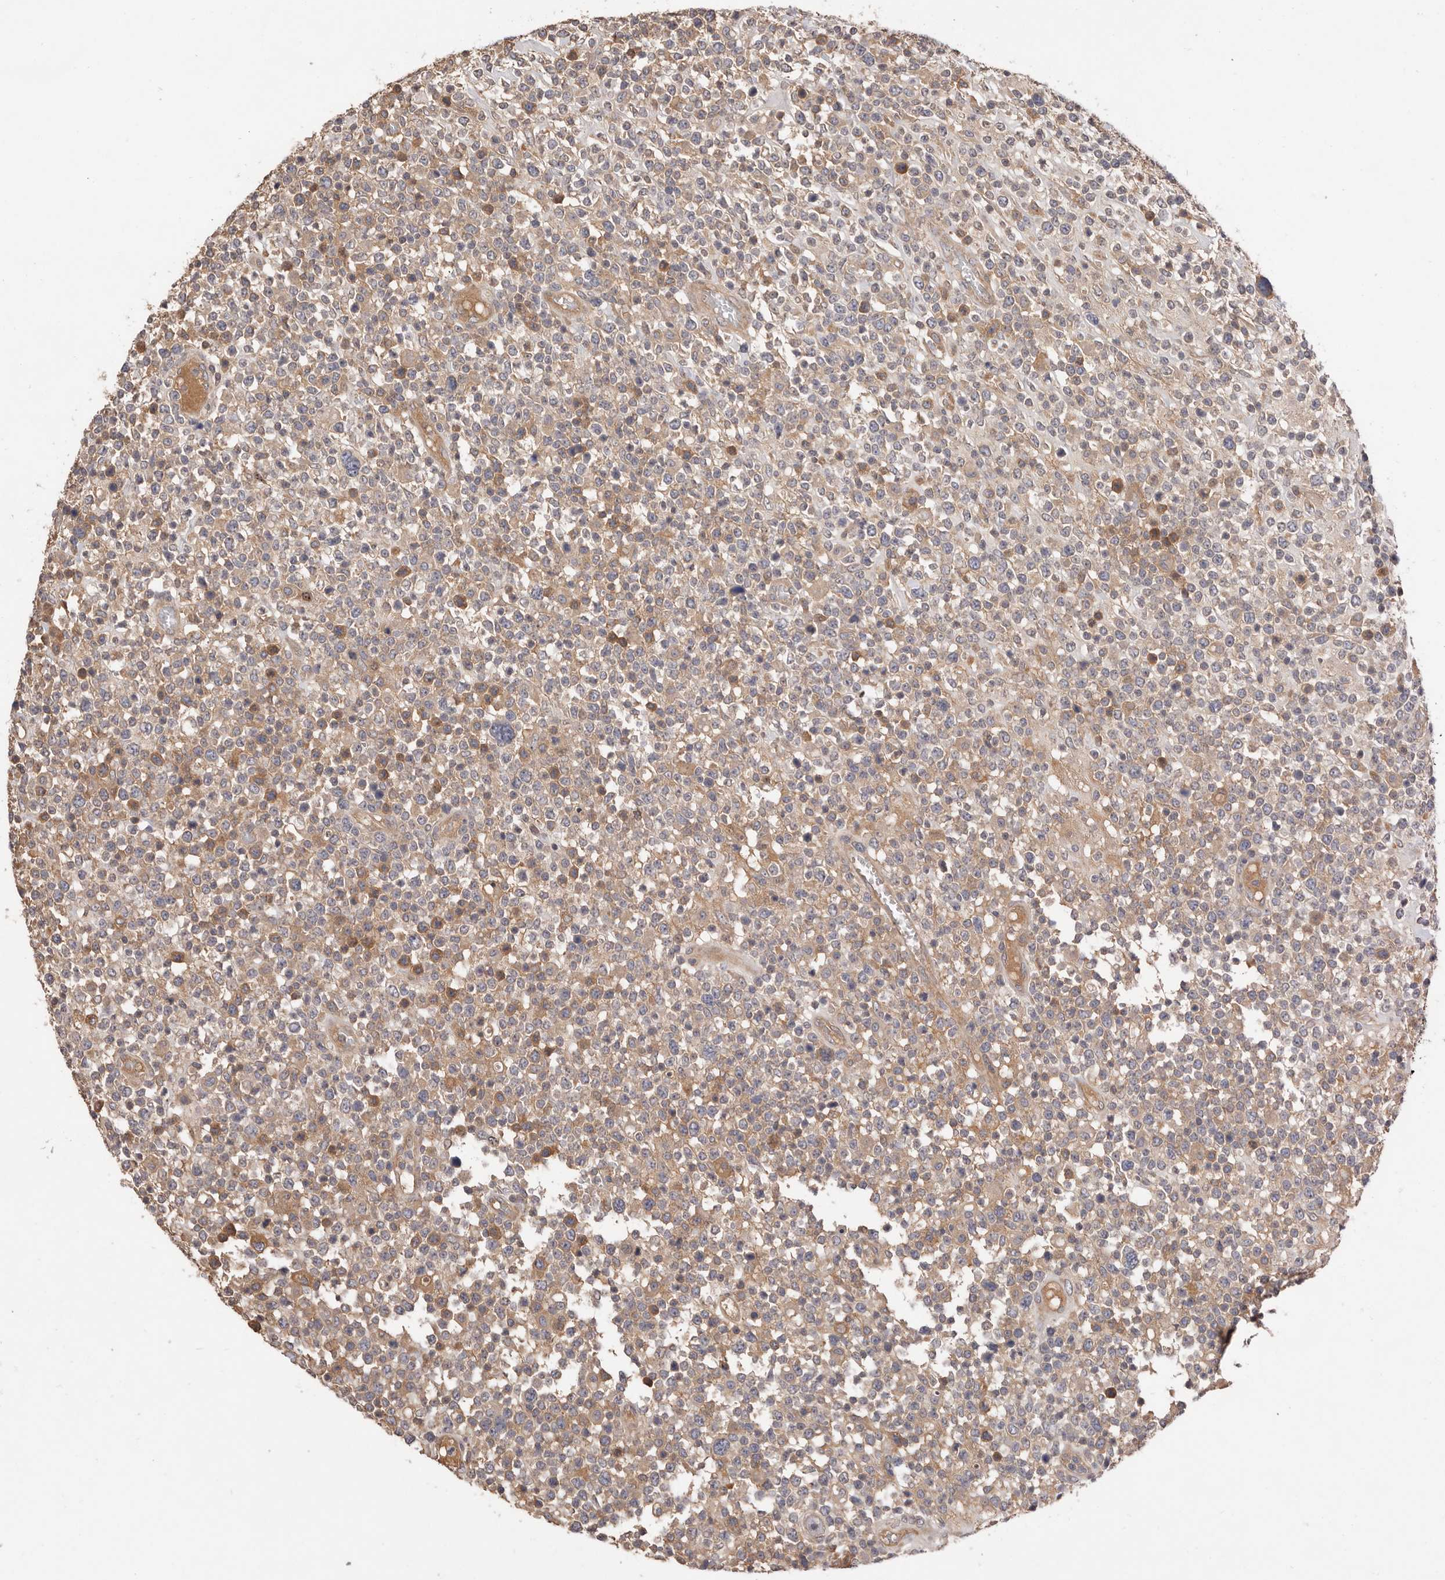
{"staining": {"intensity": "moderate", "quantity": "25%-75%", "location": "cytoplasmic/membranous"}, "tissue": "lymphoma", "cell_type": "Tumor cells", "image_type": "cancer", "snomed": [{"axis": "morphology", "description": "Malignant lymphoma, non-Hodgkin's type, High grade"}, {"axis": "topography", "description": "Colon"}], "caption": "Lymphoma stained with IHC exhibits moderate cytoplasmic/membranous positivity in approximately 25%-75% of tumor cells.", "gene": "DOP1A", "patient": {"sex": "female", "age": 53}}